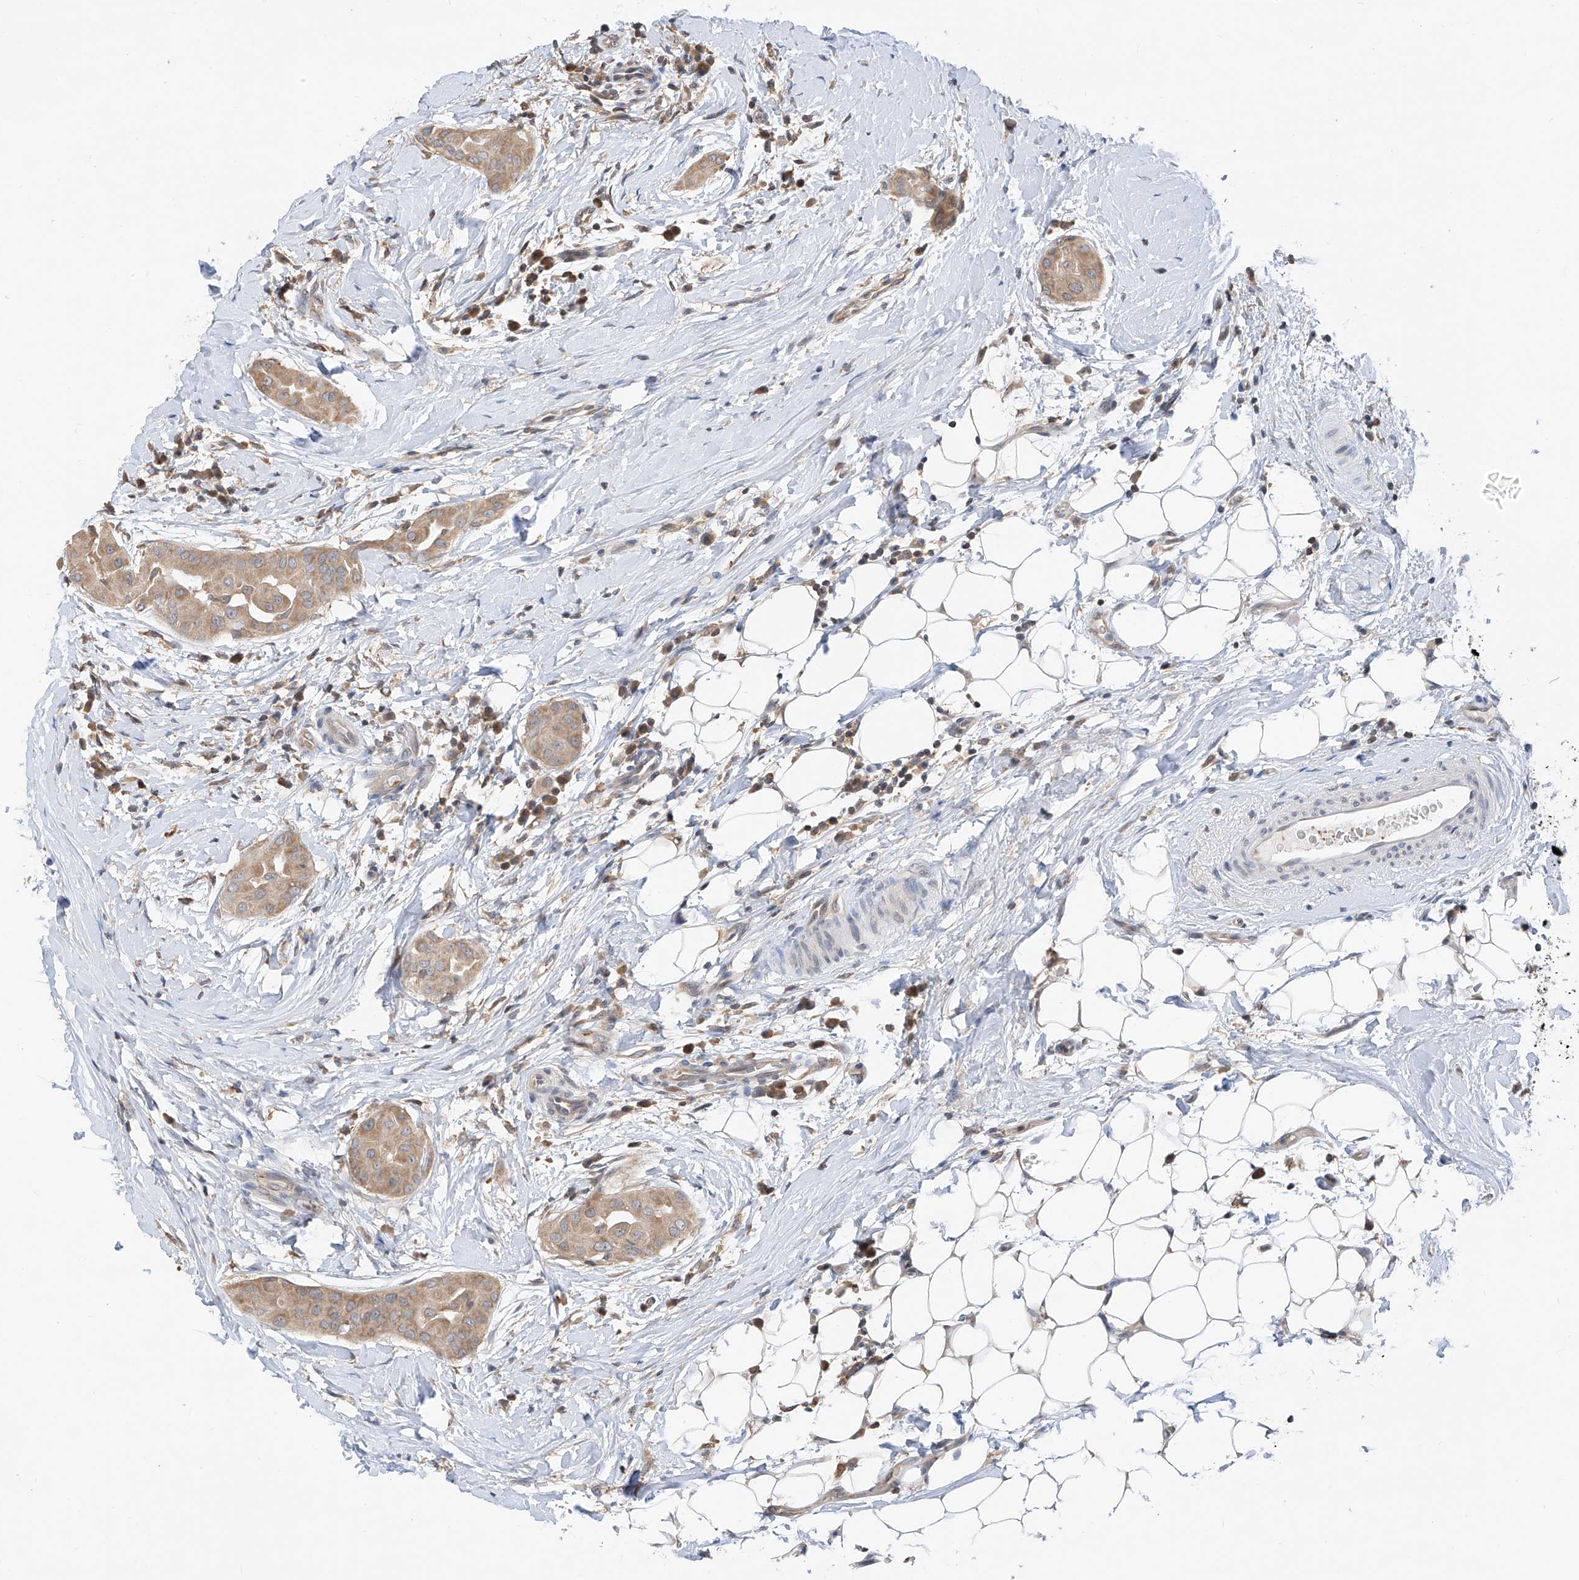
{"staining": {"intensity": "moderate", "quantity": ">75%", "location": "cytoplasmic/membranous"}, "tissue": "thyroid cancer", "cell_type": "Tumor cells", "image_type": "cancer", "snomed": [{"axis": "morphology", "description": "Papillary adenocarcinoma, NOS"}, {"axis": "topography", "description": "Thyroid gland"}], "caption": "This is an image of immunohistochemistry (IHC) staining of thyroid papillary adenocarcinoma, which shows moderate staining in the cytoplasmic/membranous of tumor cells.", "gene": "PPA2", "patient": {"sex": "male", "age": 33}}